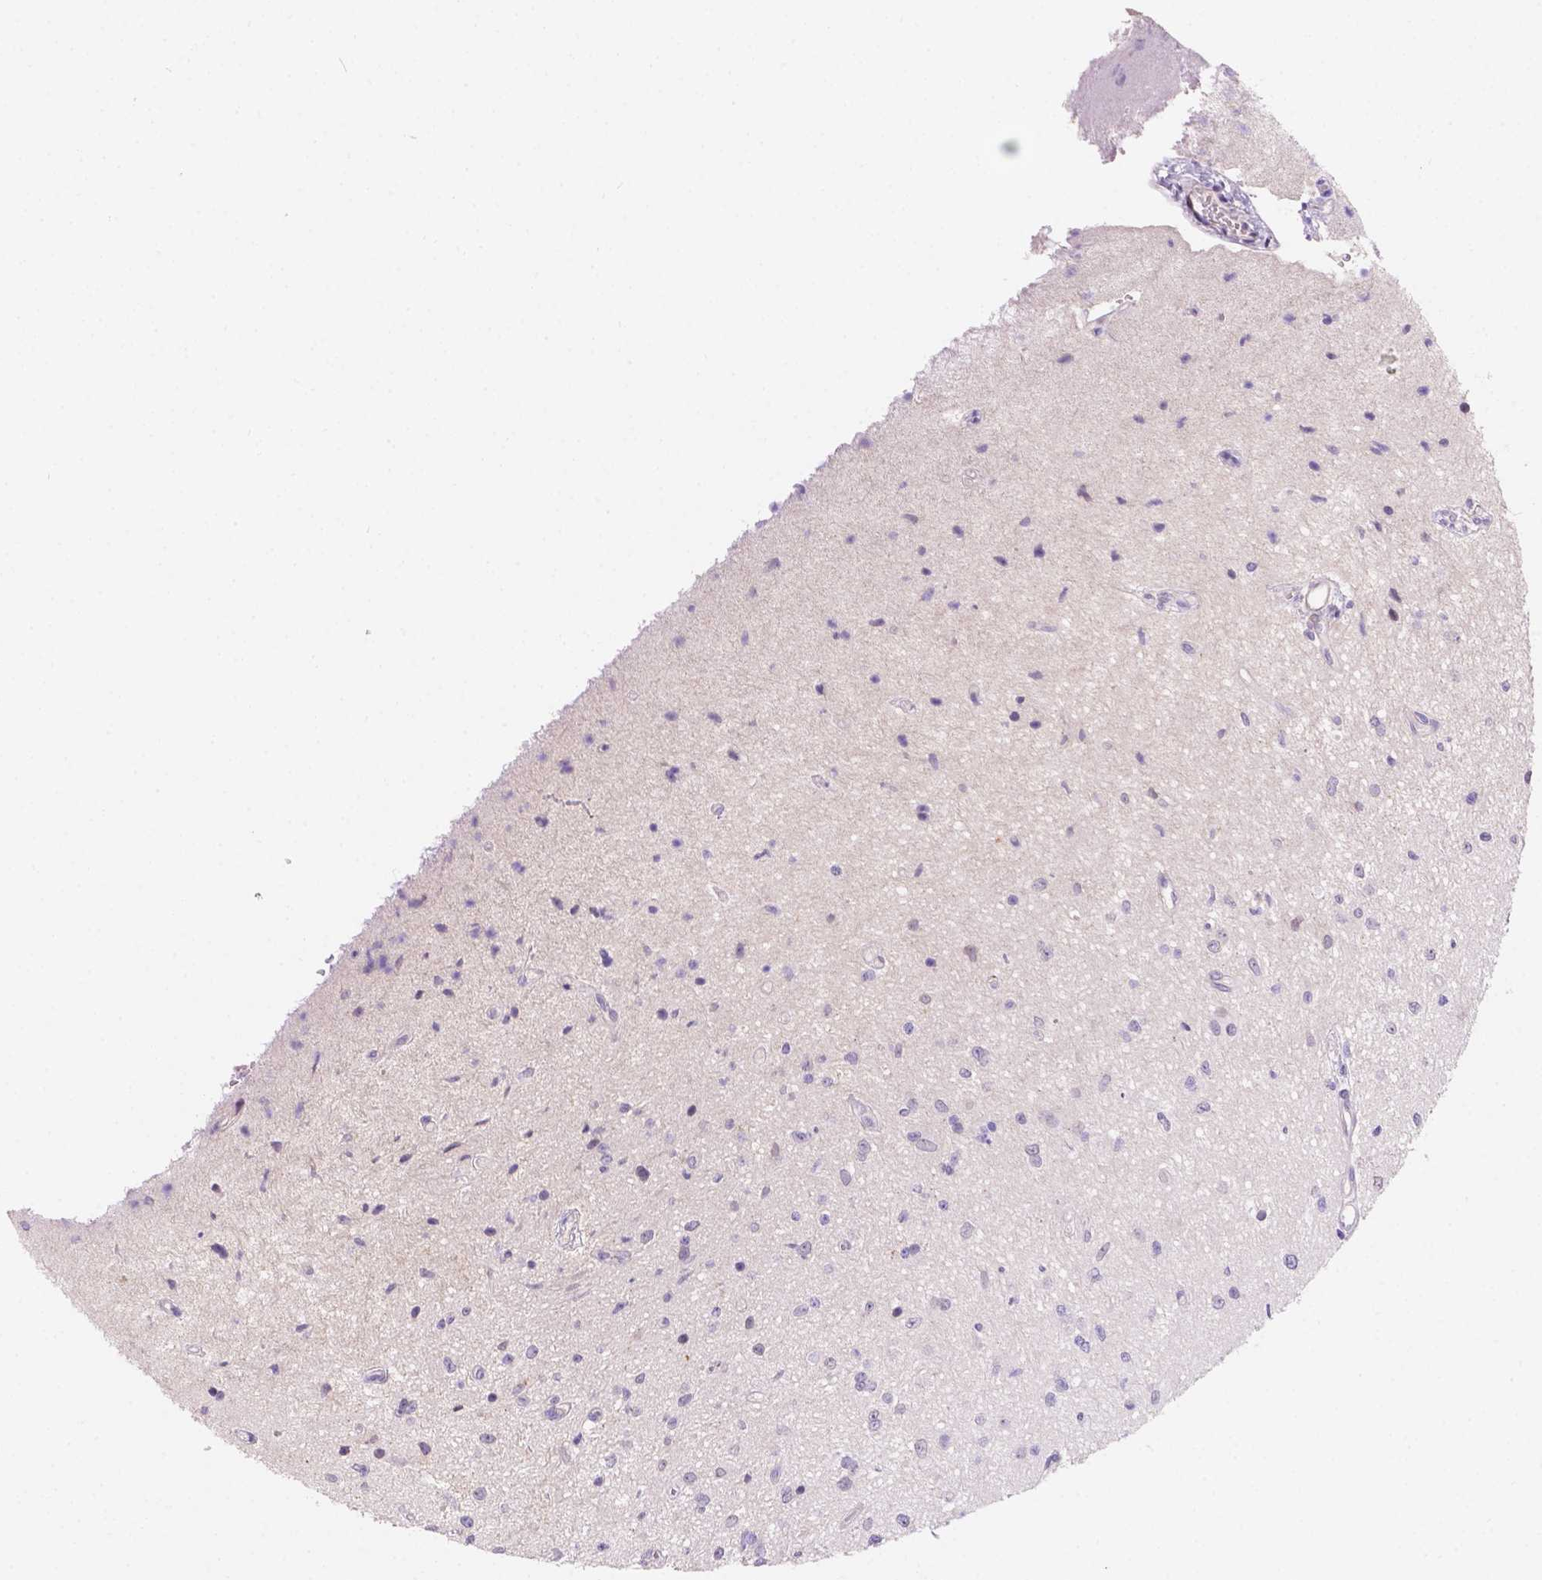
{"staining": {"intensity": "negative", "quantity": "none", "location": "none"}, "tissue": "glioma", "cell_type": "Tumor cells", "image_type": "cancer", "snomed": [{"axis": "morphology", "description": "Glioma, malignant, Low grade"}, {"axis": "topography", "description": "Cerebellum"}], "caption": "Glioma stained for a protein using immunohistochemistry (IHC) shows no positivity tumor cells.", "gene": "CD96", "patient": {"sex": "female", "age": 14}}